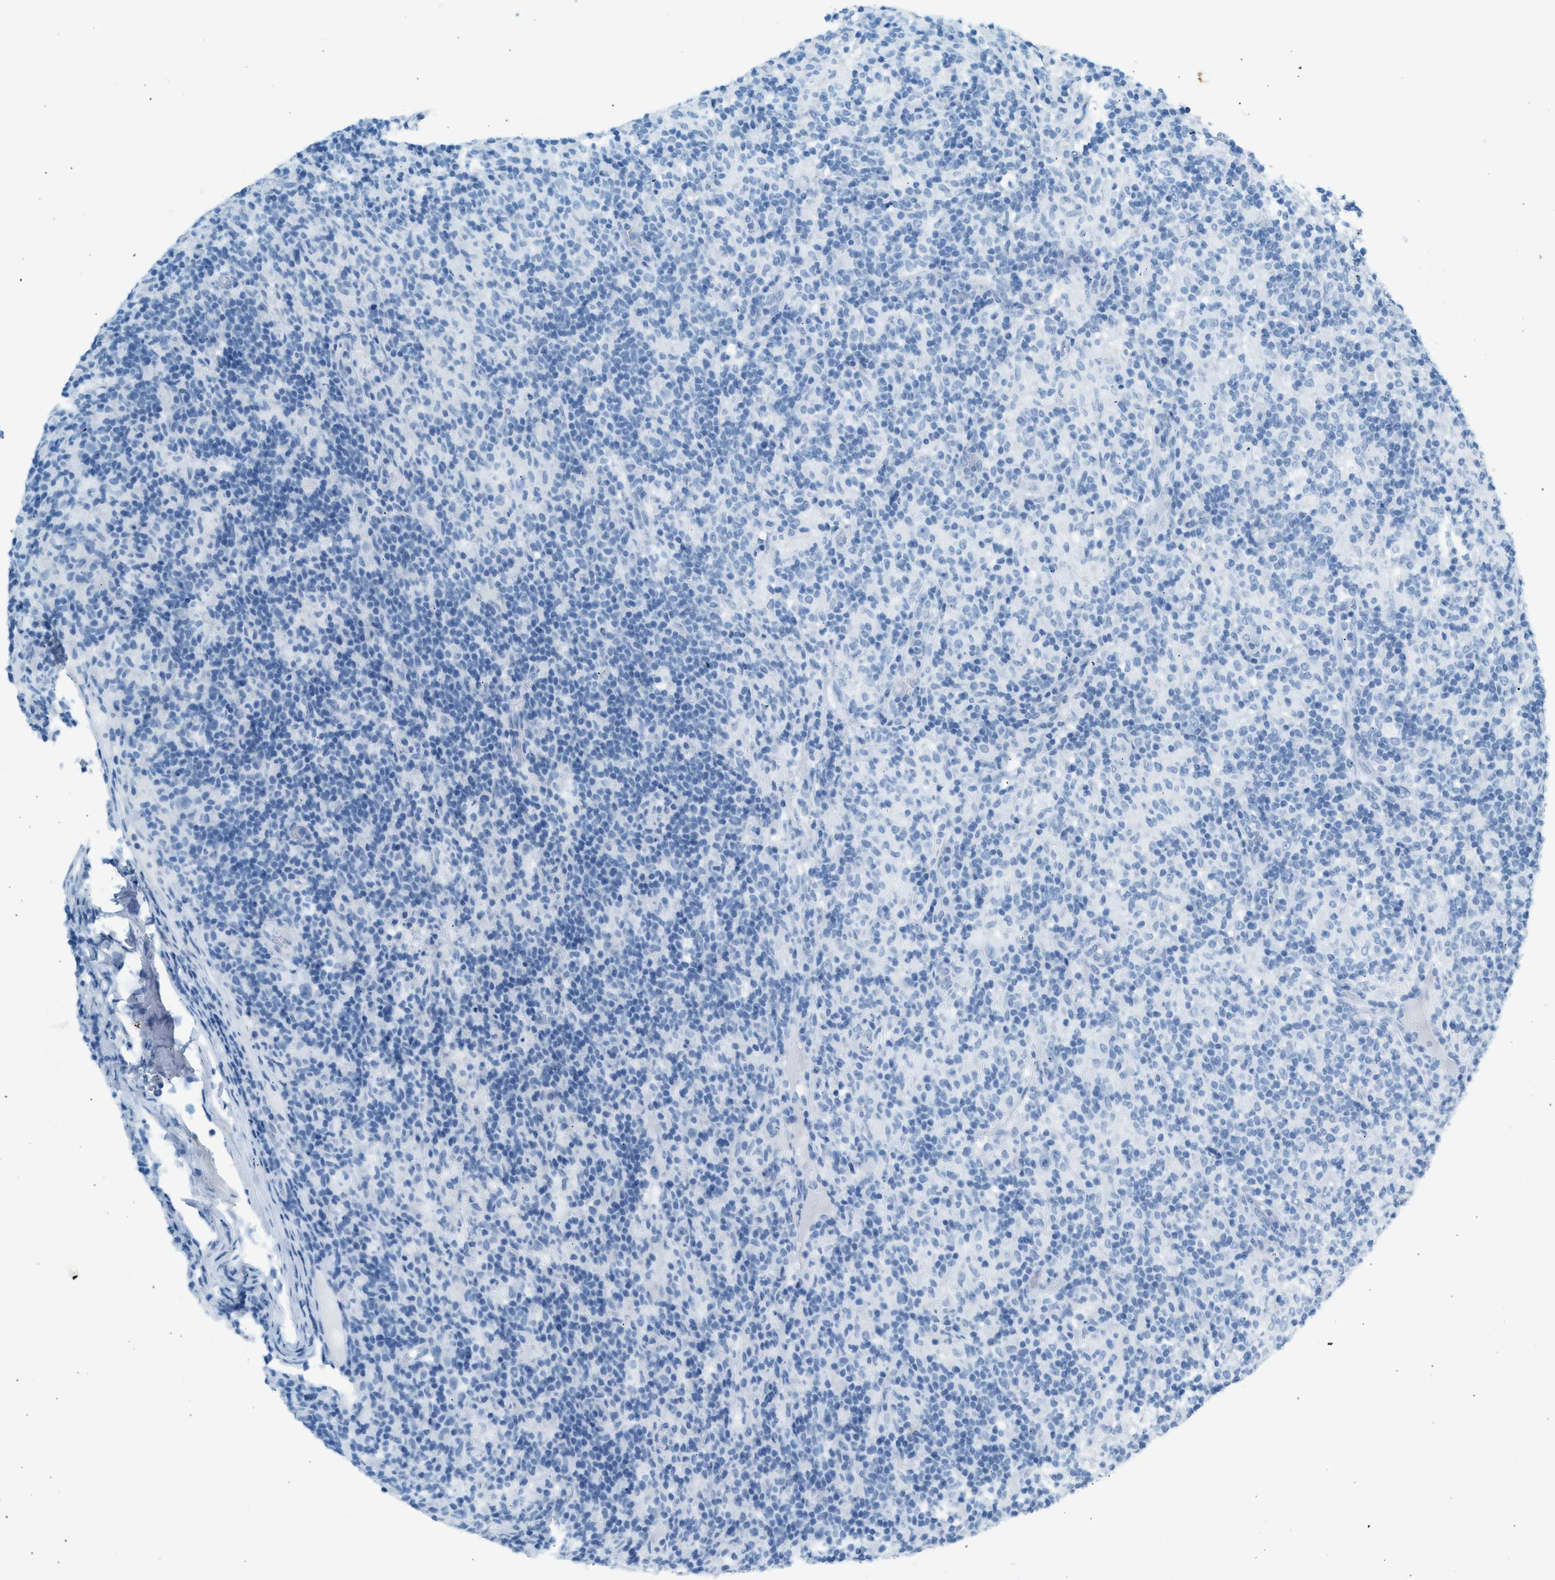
{"staining": {"intensity": "negative", "quantity": "none", "location": "none"}, "tissue": "lymphoma", "cell_type": "Tumor cells", "image_type": "cancer", "snomed": [{"axis": "morphology", "description": "Hodgkin's disease, NOS"}, {"axis": "topography", "description": "Lymph node"}], "caption": "The IHC image has no significant expression in tumor cells of Hodgkin's disease tissue. Nuclei are stained in blue.", "gene": "HHATL", "patient": {"sex": "male", "age": 70}}